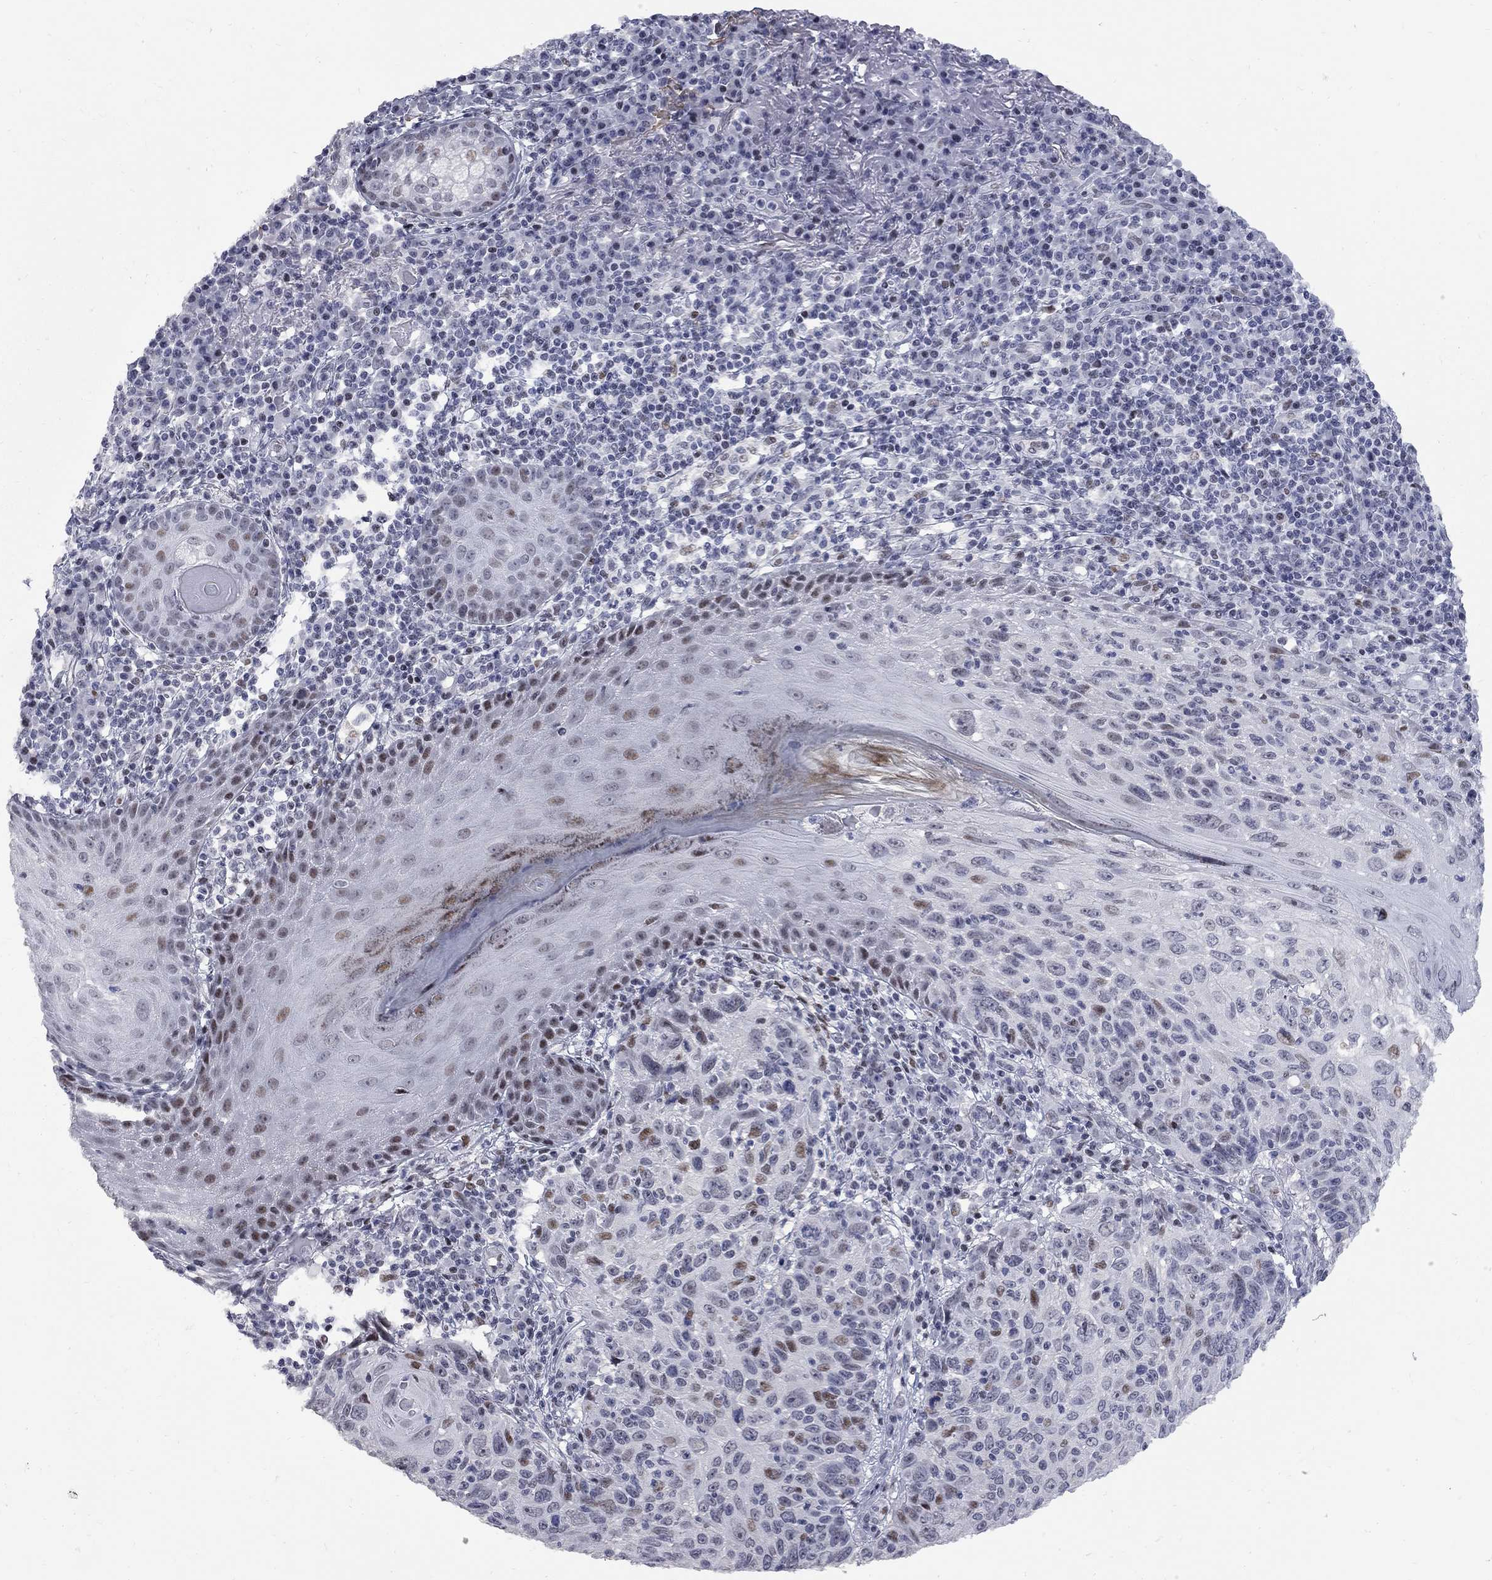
{"staining": {"intensity": "moderate", "quantity": "<25%", "location": "nuclear"}, "tissue": "skin cancer", "cell_type": "Tumor cells", "image_type": "cancer", "snomed": [{"axis": "morphology", "description": "Squamous cell carcinoma, NOS"}, {"axis": "topography", "description": "Skin"}], "caption": "A high-resolution photomicrograph shows IHC staining of skin squamous cell carcinoma, which reveals moderate nuclear positivity in about <25% of tumor cells. (DAB (3,3'-diaminobenzidine) IHC, brown staining for protein, blue staining for nuclei).", "gene": "ZNF154", "patient": {"sex": "male", "age": 92}}